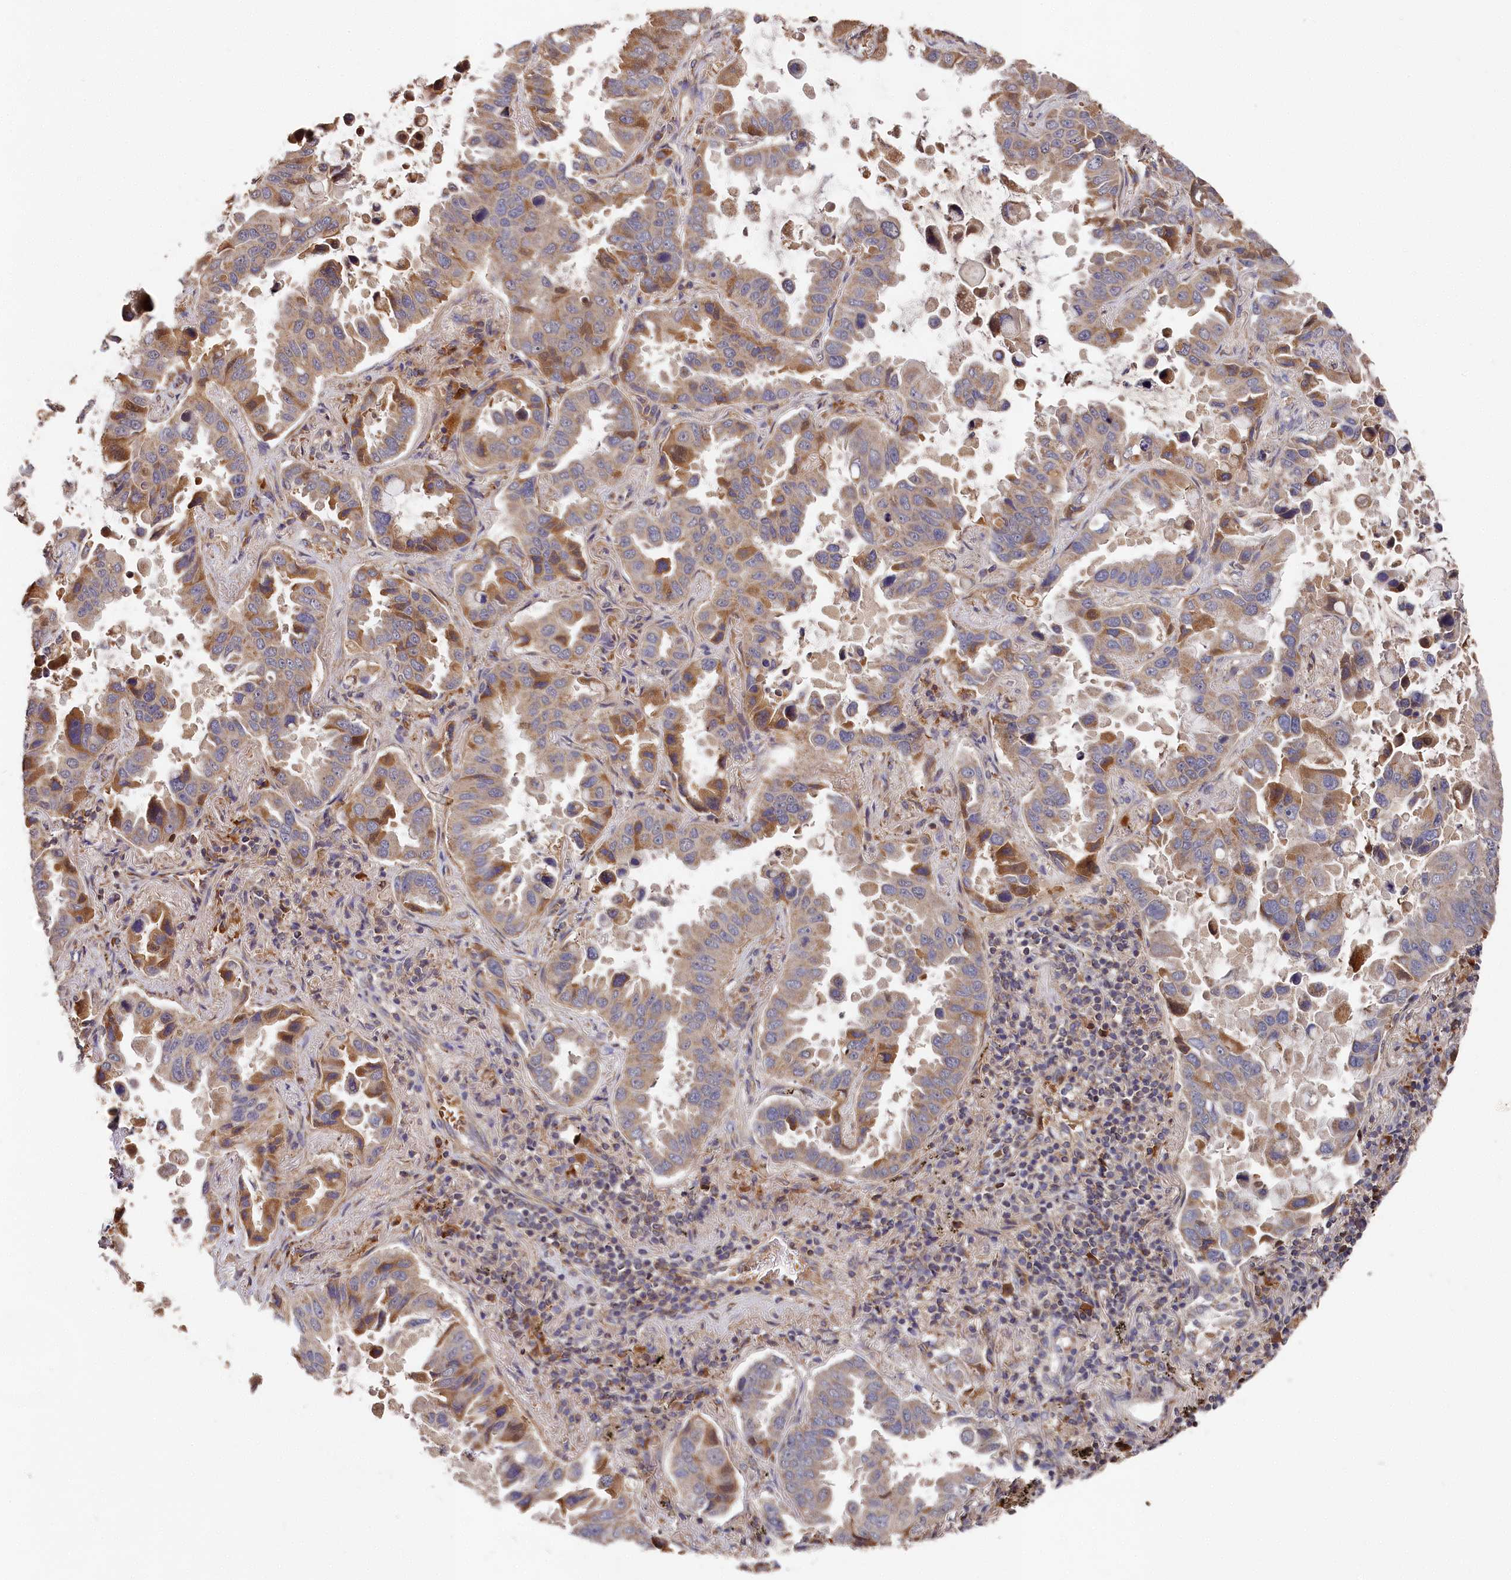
{"staining": {"intensity": "moderate", "quantity": "<25%", "location": "cytoplasmic/membranous"}, "tissue": "lung cancer", "cell_type": "Tumor cells", "image_type": "cancer", "snomed": [{"axis": "morphology", "description": "Adenocarcinoma, NOS"}, {"axis": "topography", "description": "Lung"}], "caption": "Human lung adenocarcinoma stained for a protein (brown) demonstrates moderate cytoplasmic/membranous positive staining in about <25% of tumor cells.", "gene": "DHRS11", "patient": {"sex": "male", "age": 64}}